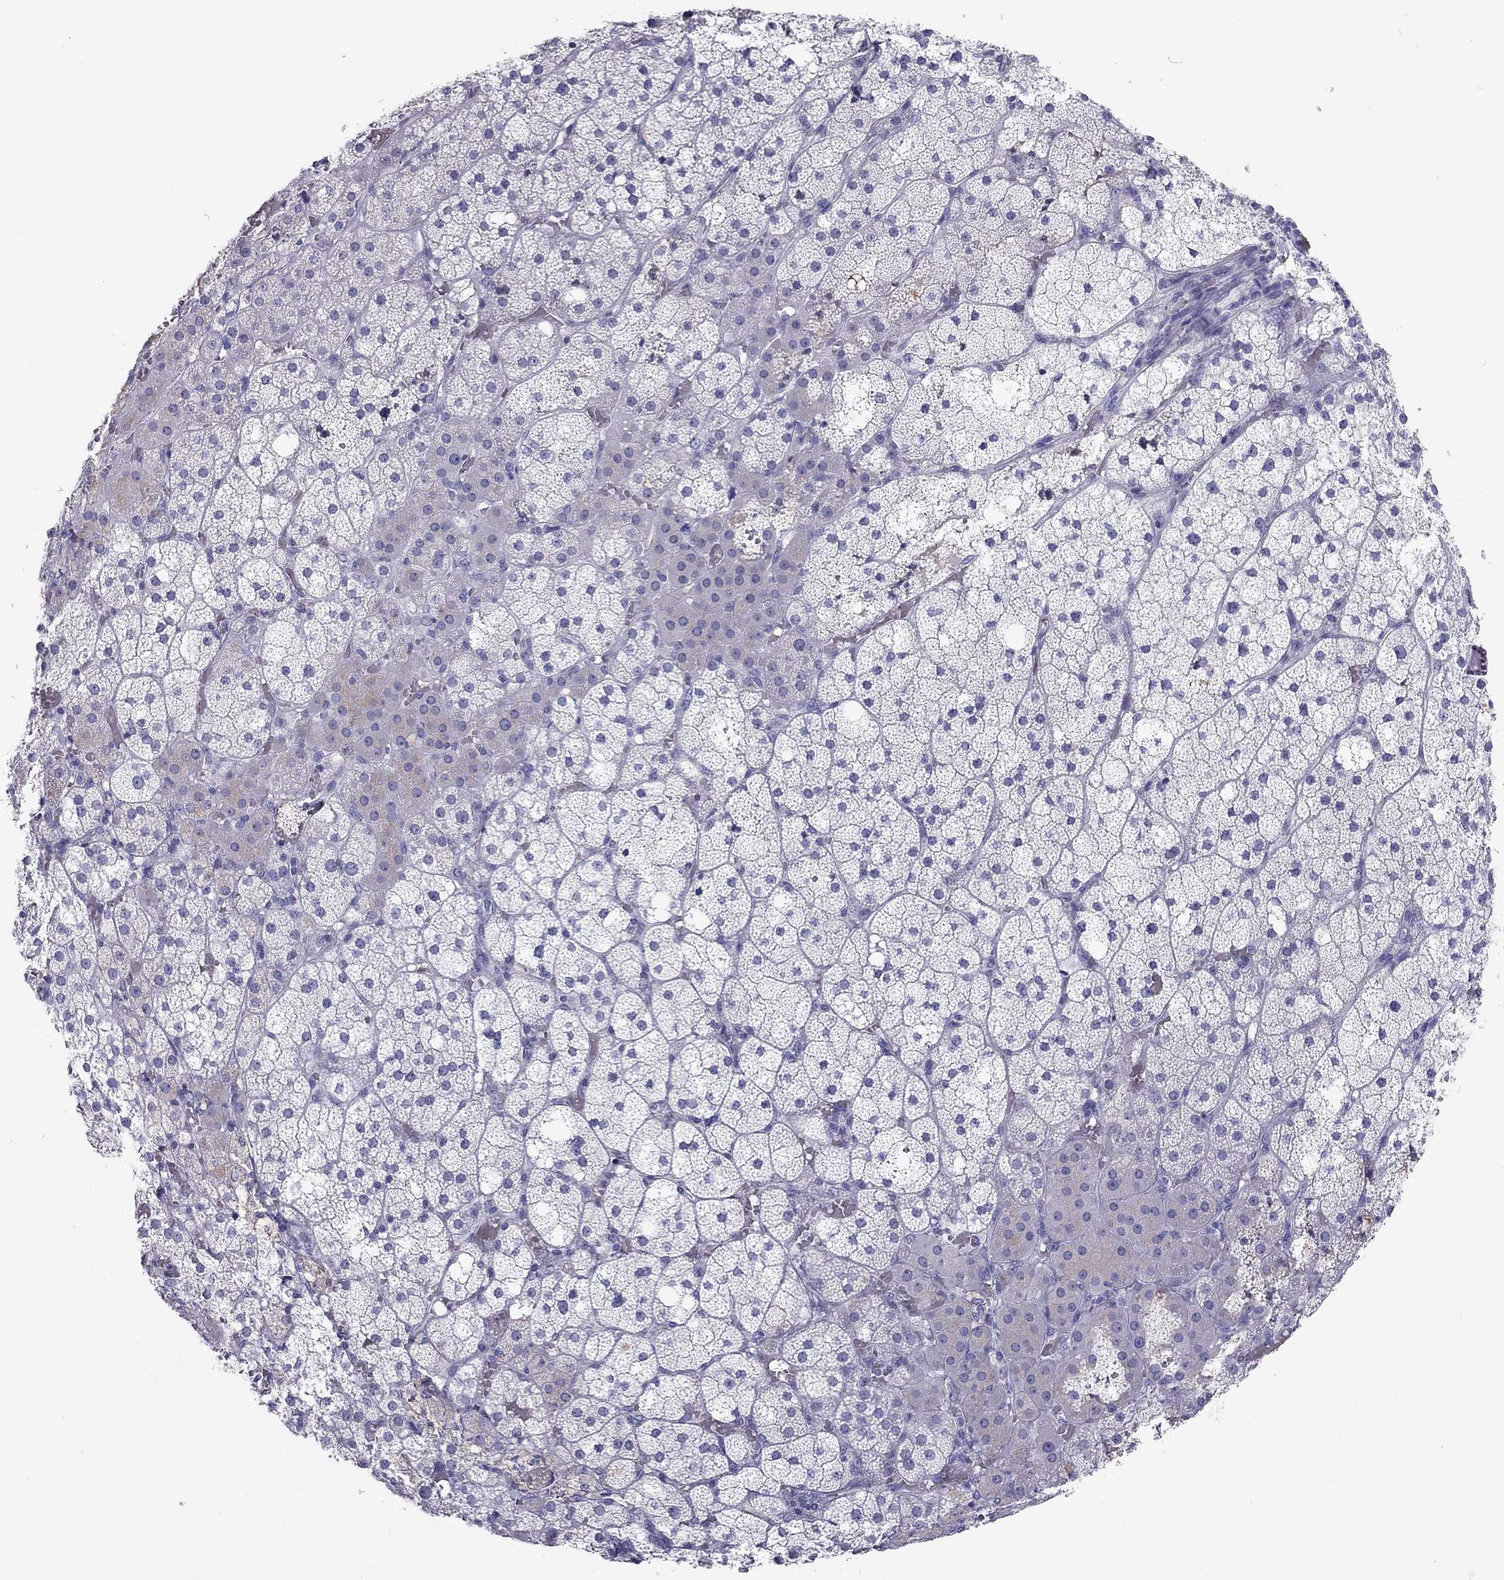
{"staining": {"intensity": "negative", "quantity": "none", "location": "none"}, "tissue": "adrenal gland", "cell_type": "Glandular cells", "image_type": "normal", "snomed": [{"axis": "morphology", "description": "Normal tissue, NOS"}, {"axis": "topography", "description": "Adrenal gland"}], "caption": "DAB (3,3'-diaminobenzidine) immunohistochemical staining of normal human adrenal gland shows no significant staining in glandular cells. The staining was performed using DAB (3,3'-diaminobenzidine) to visualize the protein expression in brown, while the nuclei were stained in blue with hematoxylin (Magnification: 20x).", "gene": "KLRG1", "patient": {"sex": "male", "age": 53}}